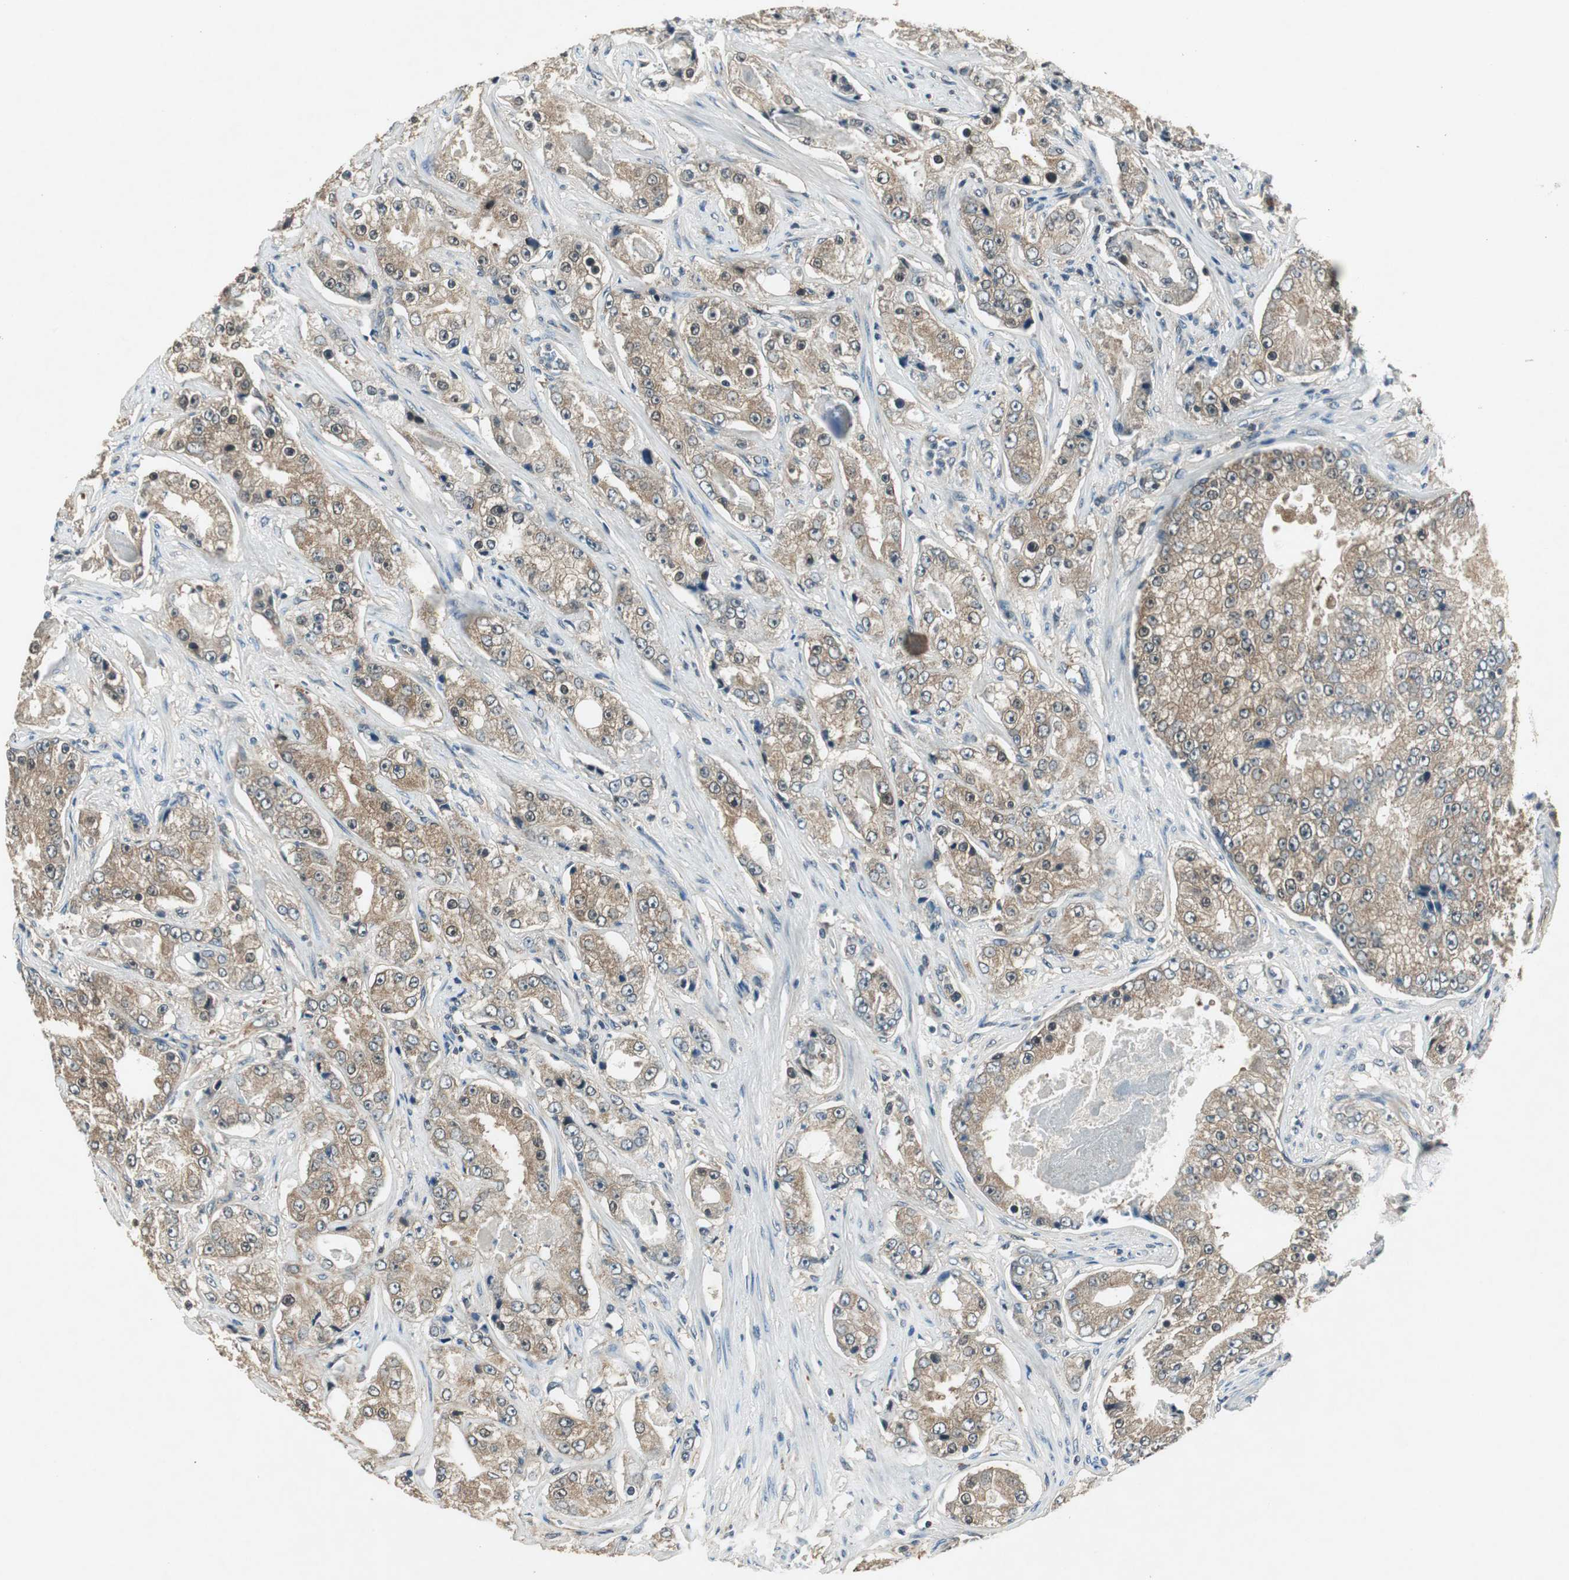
{"staining": {"intensity": "weak", "quantity": ">75%", "location": "cytoplasmic/membranous"}, "tissue": "prostate cancer", "cell_type": "Tumor cells", "image_type": "cancer", "snomed": [{"axis": "morphology", "description": "Adenocarcinoma, High grade"}, {"axis": "topography", "description": "Prostate"}], "caption": "A micrograph showing weak cytoplasmic/membranous staining in approximately >75% of tumor cells in prostate cancer, as visualized by brown immunohistochemical staining.", "gene": "PSMB4", "patient": {"sex": "male", "age": 73}}